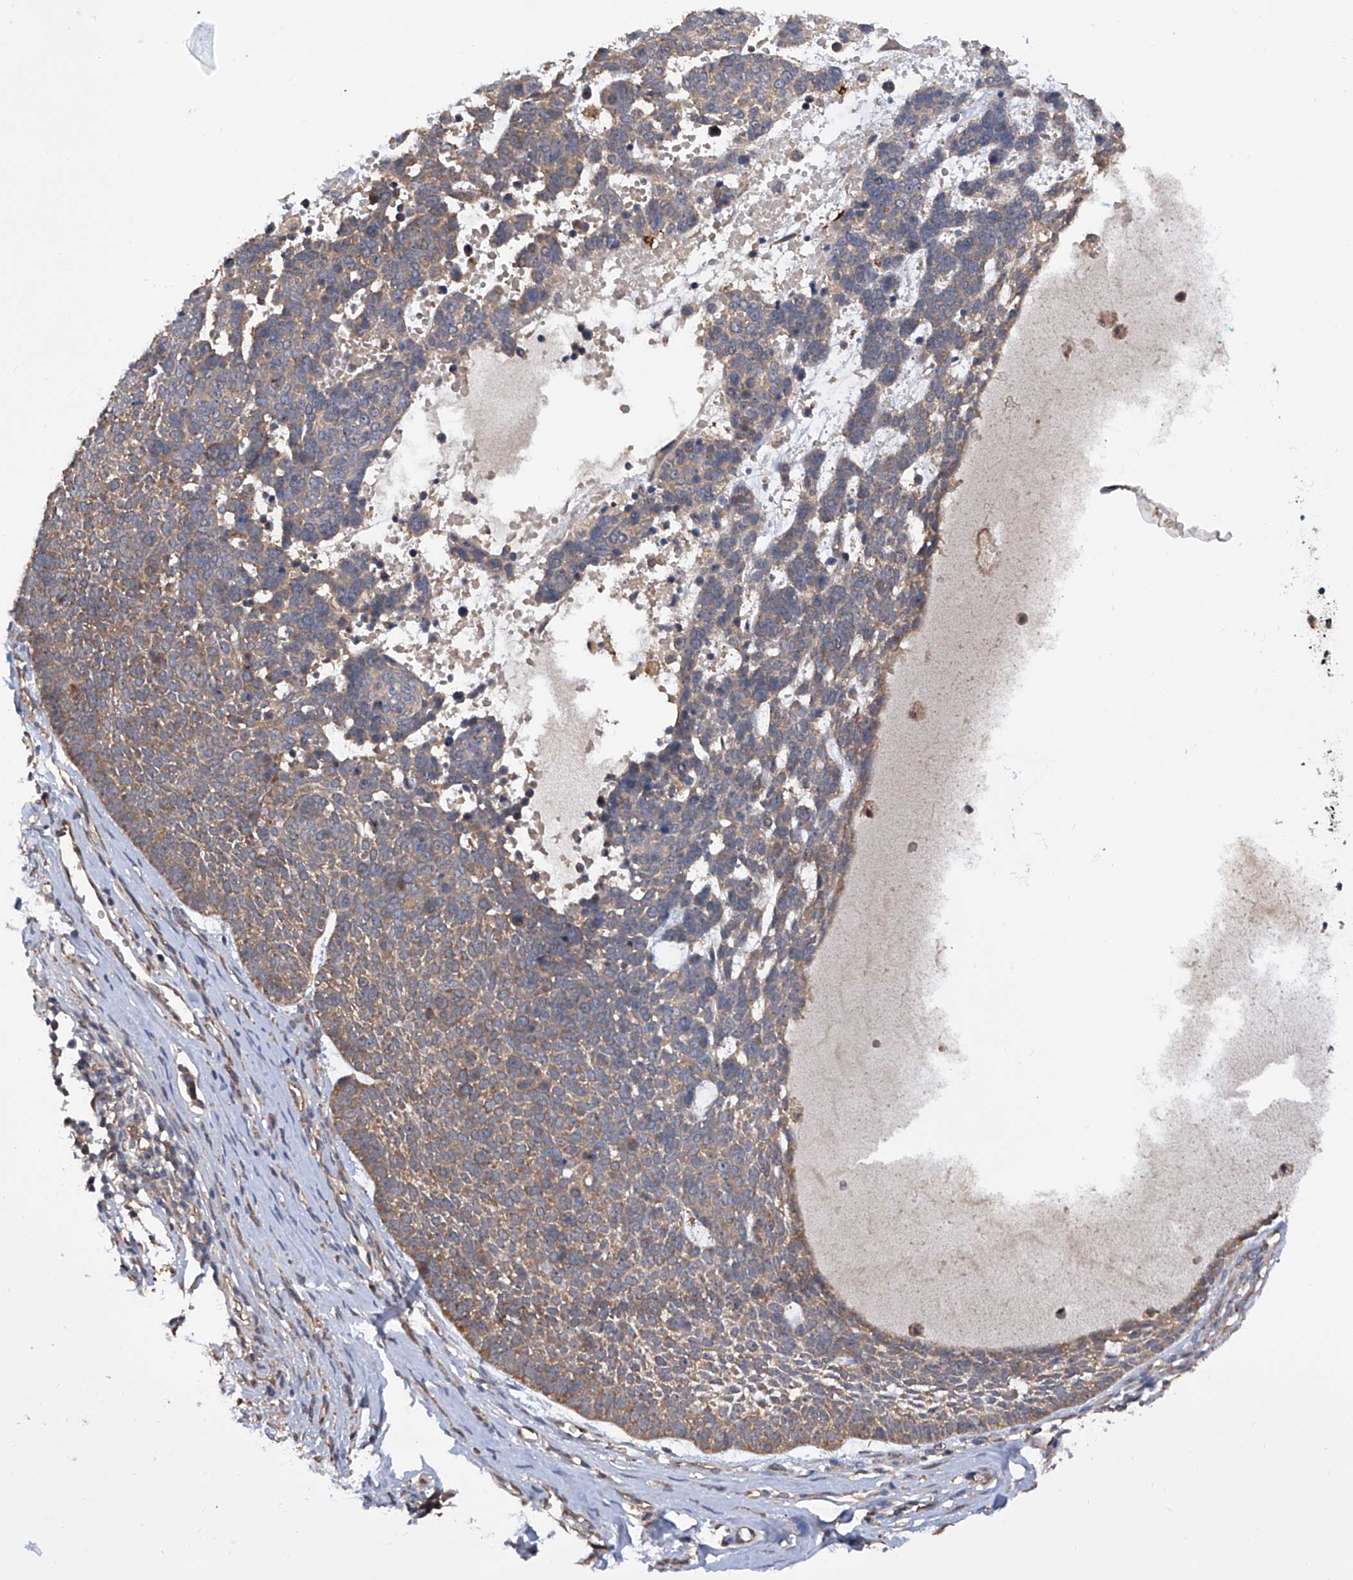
{"staining": {"intensity": "weak", "quantity": "25%-75%", "location": "cytoplasmic/membranous"}, "tissue": "skin cancer", "cell_type": "Tumor cells", "image_type": "cancer", "snomed": [{"axis": "morphology", "description": "Basal cell carcinoma"}, {"axis": "topography", "description": "Skin"}], "caption": "Protein staining by immunohistochemistry (IHC) demonstrates weak cytoplasmic/membranous positivity in approximately 25%-75% of tumor cells in skin cancer (basal cell carcinoma).", "gene": "USP45", "patient": {"sex": "female", "age": 81}}